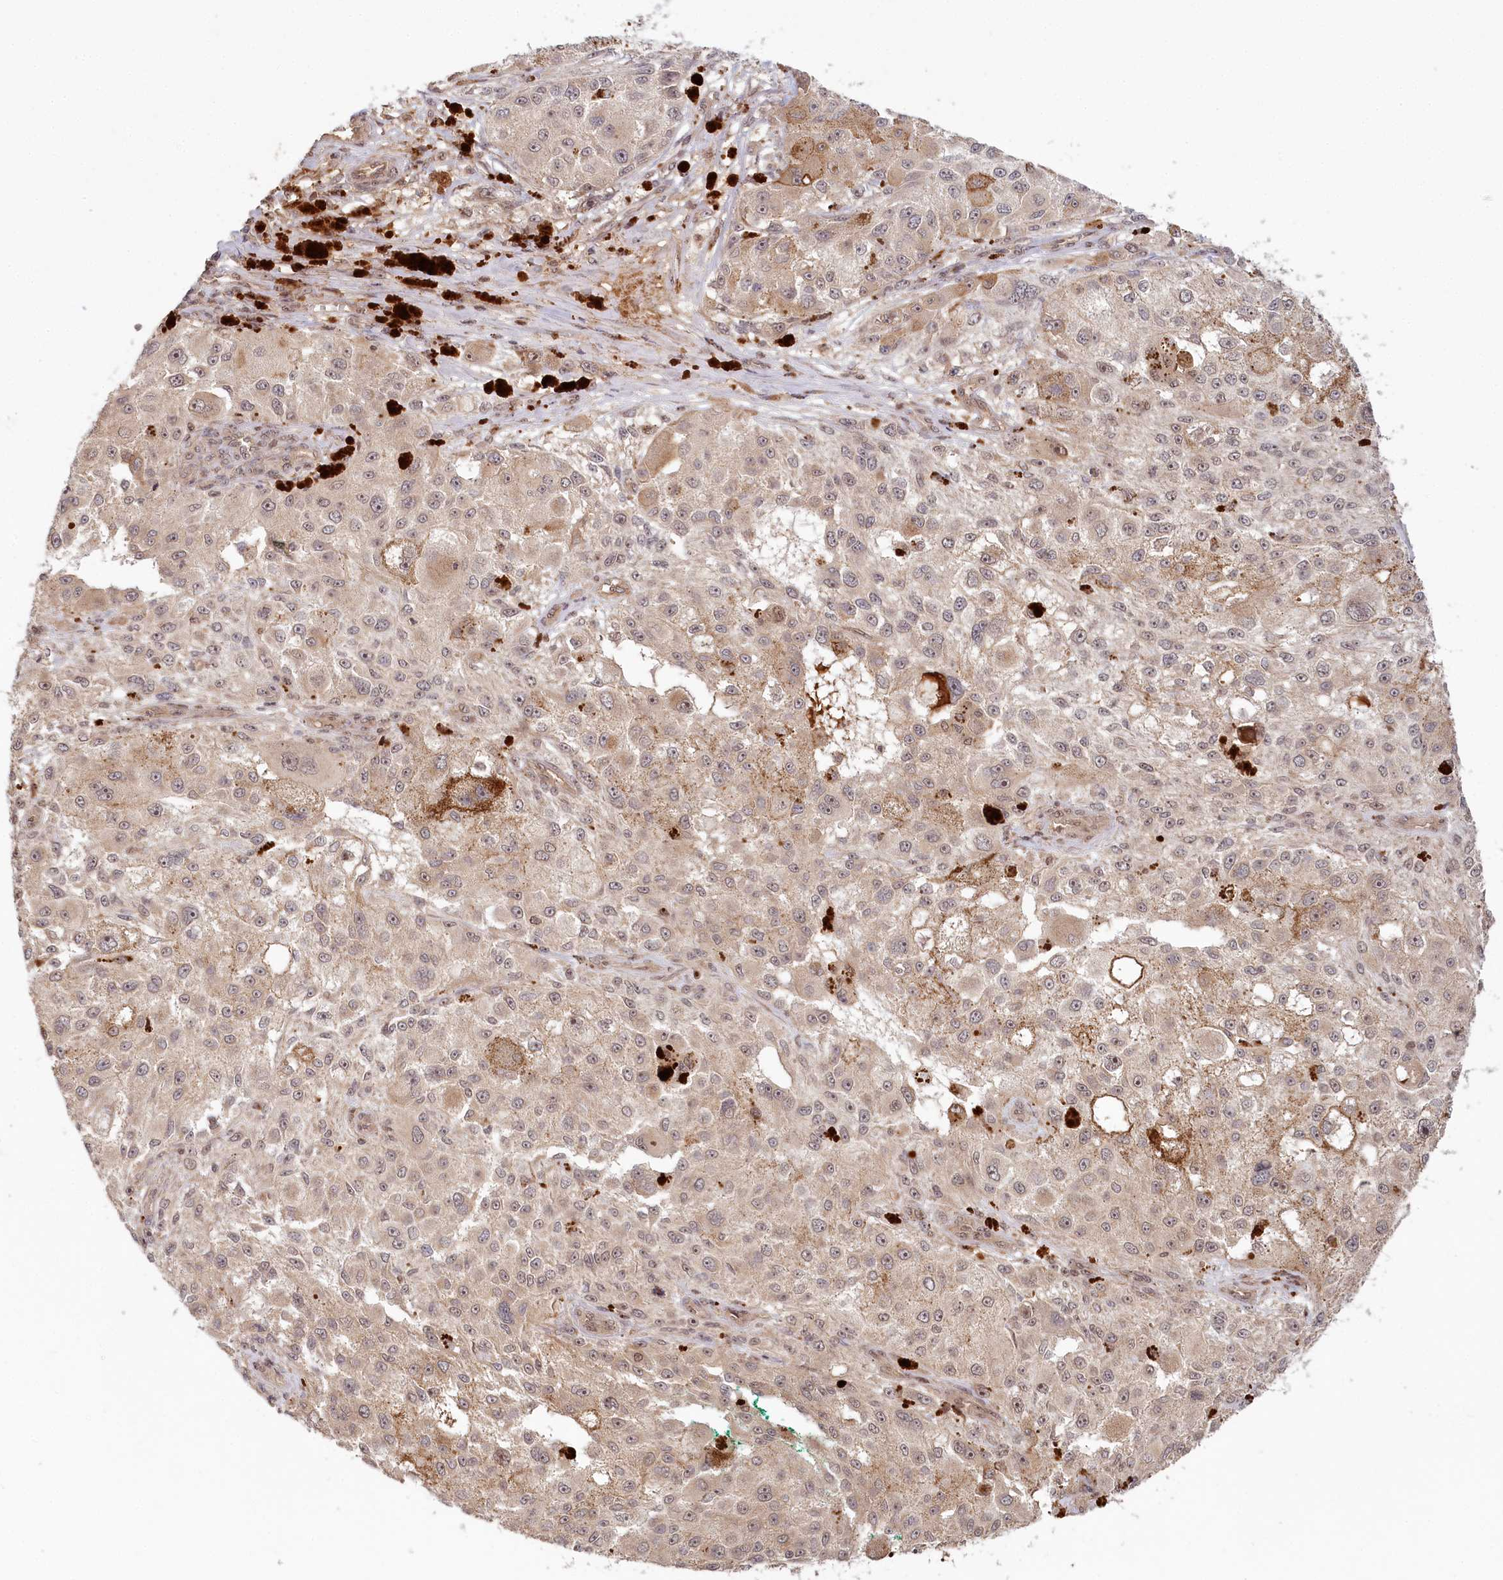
{"staining": {"intensity": "weak", "quantity": "<25%", "location": "cytoplasmic/membranous"}, "tissue": "melanoma", "cell_type": "Tumor cells", "image_type": "cancer", "snomed": [{"axis": "morphology", "description": "Necrosis, NOS"}, {"axis": "morphology", "description": "Malignant melanoma, NOS"}, {"axis": "topography", "description": "Skin"}], "caption": "An IHC histopathology image of malignant melanoma is shown. There is no staining in tumor cells of malignant melanoma.", "gene": "WAPL", "patient": {"sex": "female", "age": 87}}